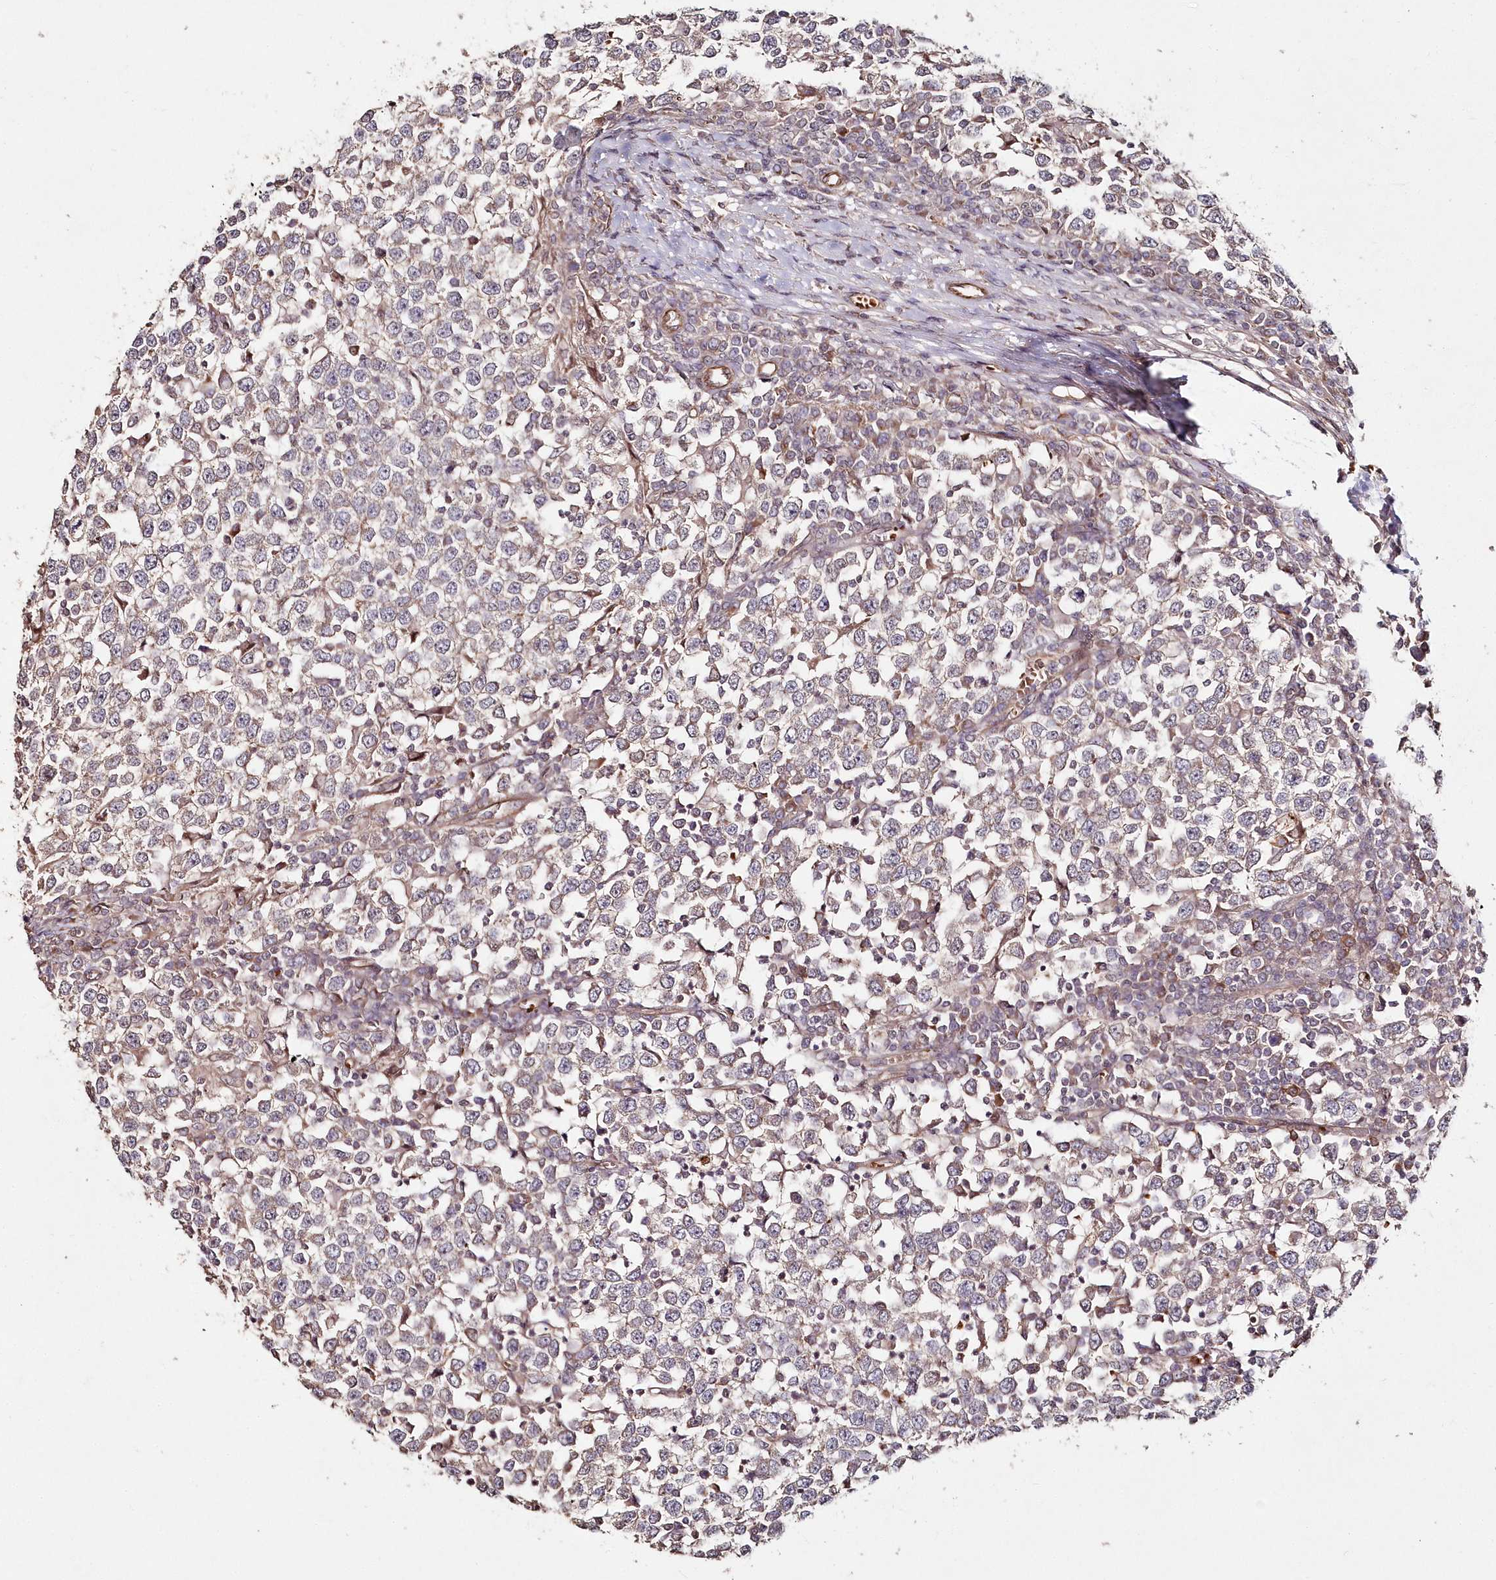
{"staining": {"intensity": "weak", "quantity": "25%-75%", "location": "cytoplasmic/membranous"}, "tissue": "testis cancer", "cell_type": "Tumor cells", "image_type": "cancer", "snomed": [{"axis": "morphology", "description": "Seminoma, NOS"}, {"axis": "topography", "description": "Testis"}], "caption": "Testis cancer (seminoma) was stained to show a protein in brown. There is low levels of weak cytoplasmic/membranous positivity in about 25%-75% of tumor cells.", "gene": "HYCC2", "patient": {"sex": "male", "age": 65}}